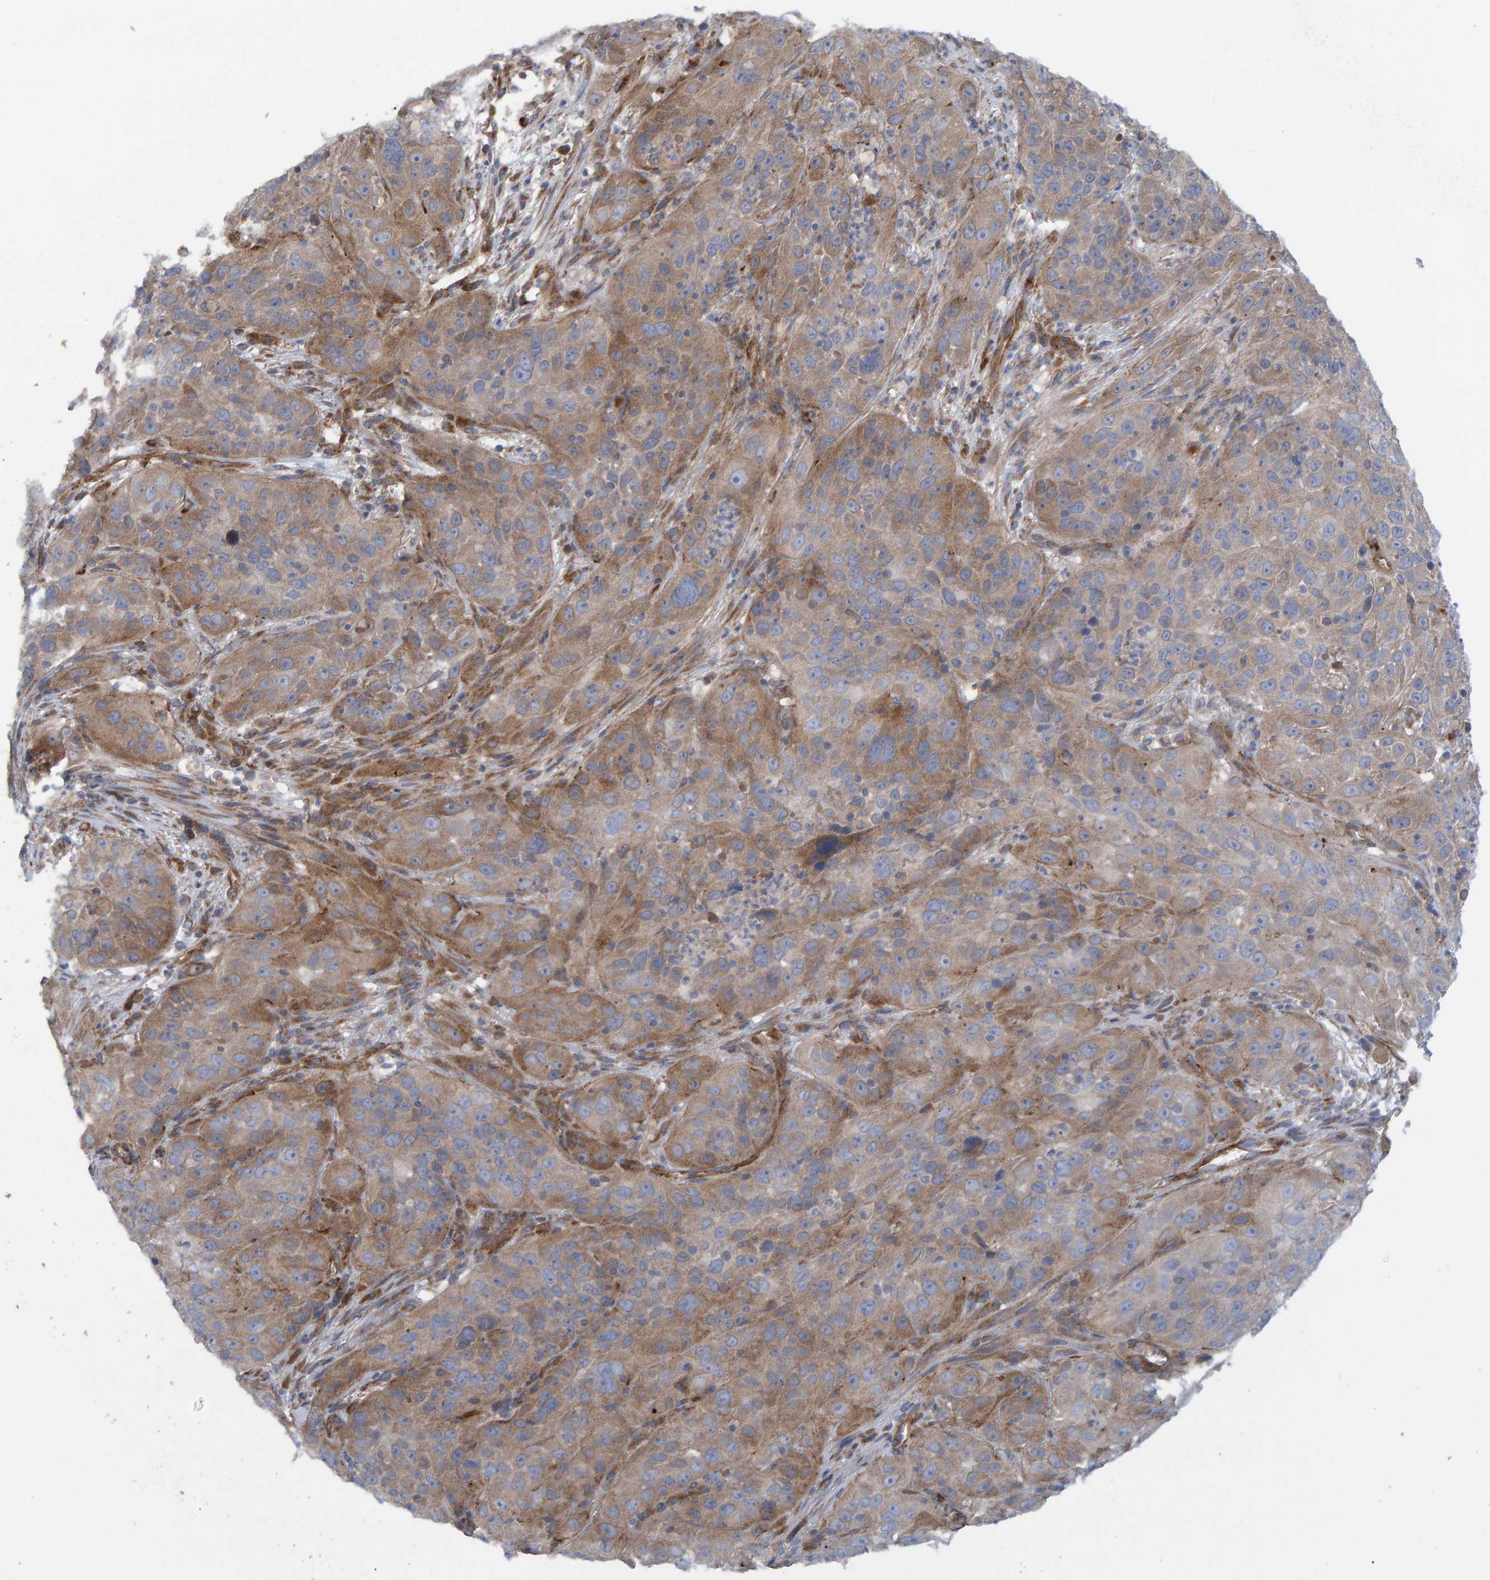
{"staining": {"intensity": "moderate", "quantity": ">75%", "location": "cytoplasmic/membranous"}, "tissue": "cervical cancer", "cell_type": "Tumor cells", "image_type": "cancer", "snomed": [{"axis": "morphology", "description": "Squamous cell carcinoma, NOS"}, {"axis": "topography", "description": "Cervix"}], "caption": "There is medium levels of moderate cytoplasmic/membranous positivity in tumor cells of cervical squamous cell carcinoma, as demonstrated by immunohistochemical staining (brown color).", "gene": "CDK5RAP3", "patient": {"sex": "female", "age": 32}}